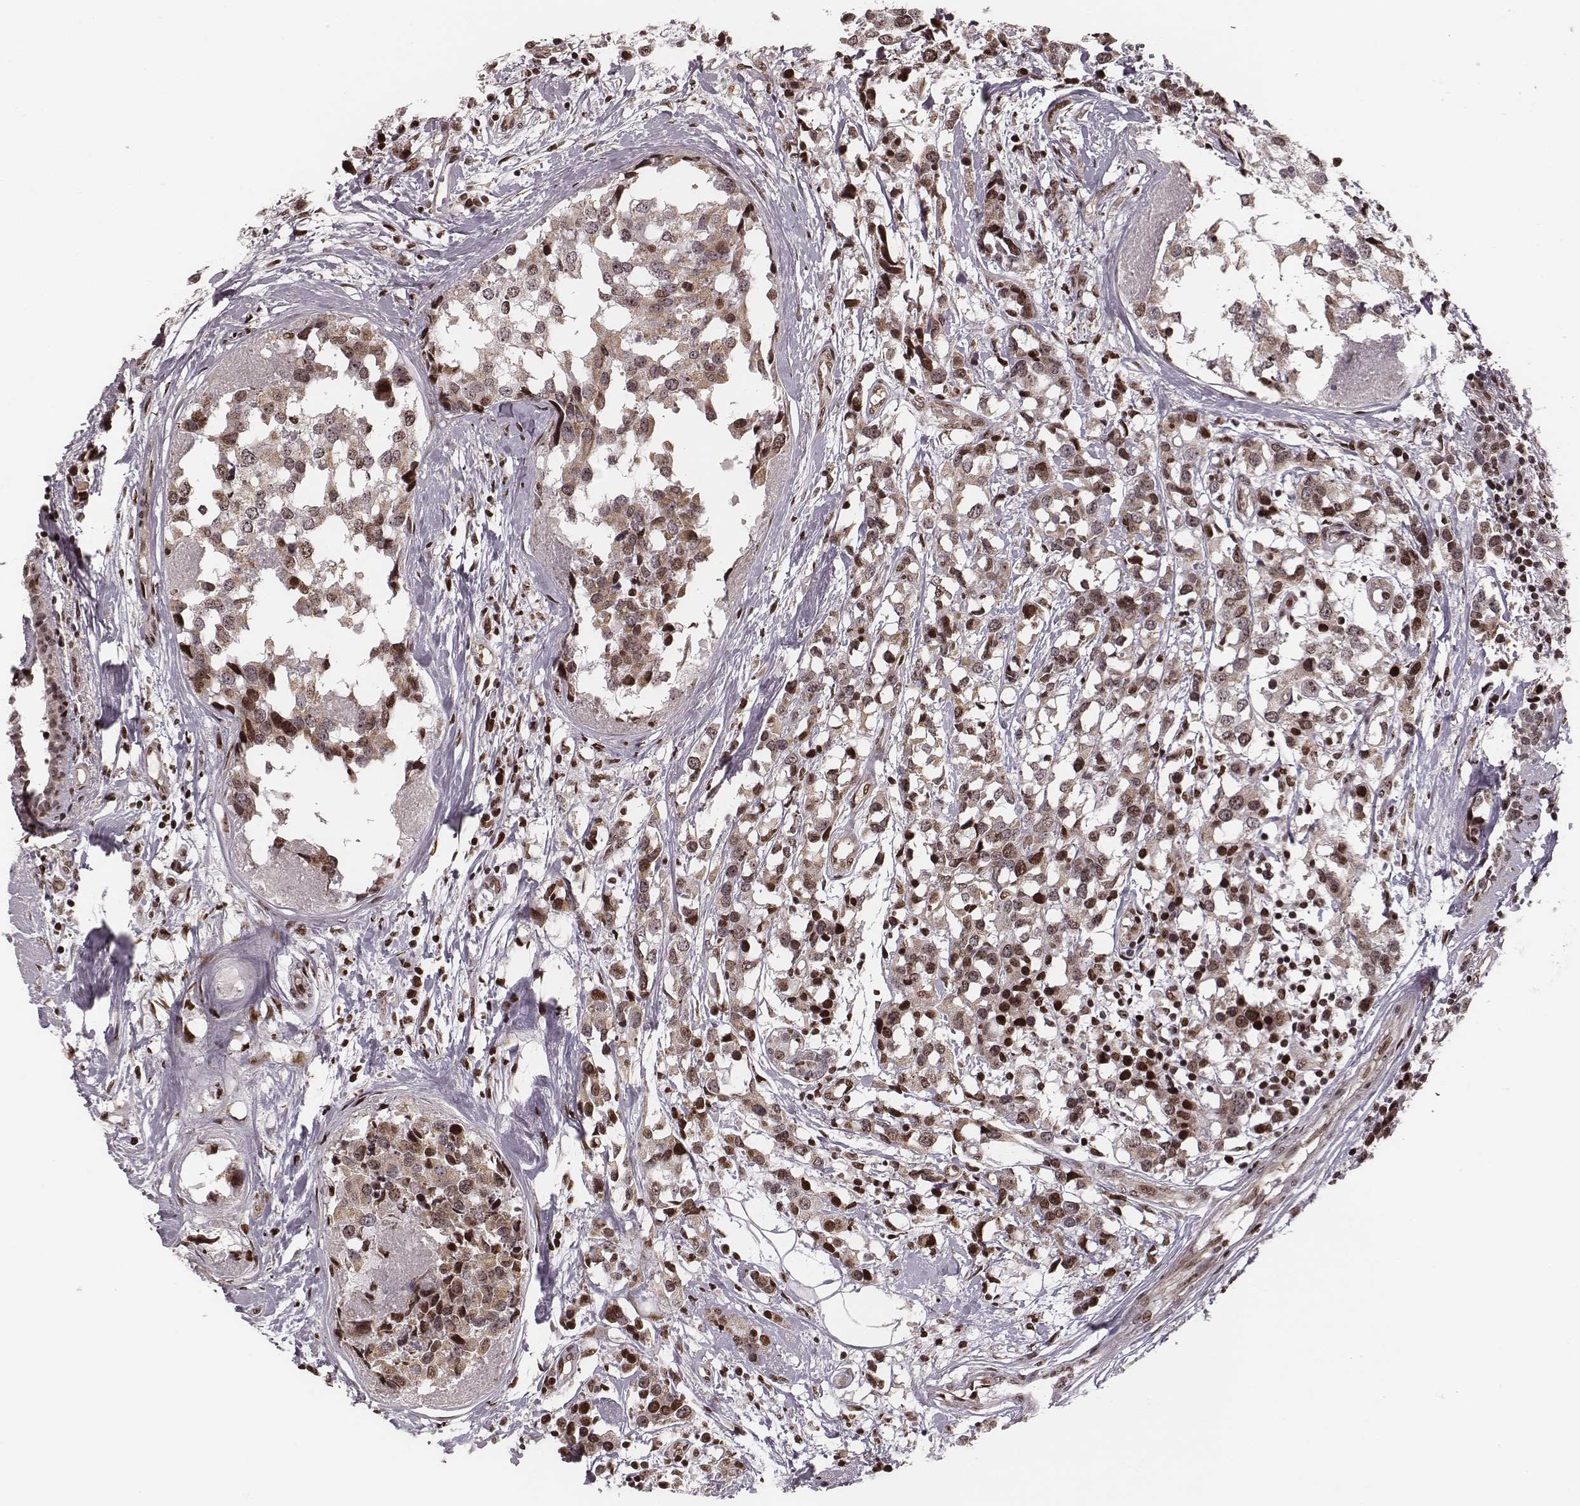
{"staining": {"intensity": "weak", "quantity": ">75%", "location": "cytoplasmic/membranous,nuclear"}, "tissue": "breast cancer", "cell_type": "Tumor cells", "image_type": "cancer", "snomed": [{"axis": "morphology", "description": "Lobular carcinoma"}, {"axis": "topography", "description": "Breast"}], "caption": "Immunohistochemical staining of breast cancer (lobular carcinoma) exhibits weak cytoplasmic/membranous and nuclear protein positivity in about >75% of tumor cells.", "gene": "VRK3", "patient": {"sex": "female", "age": 59}}